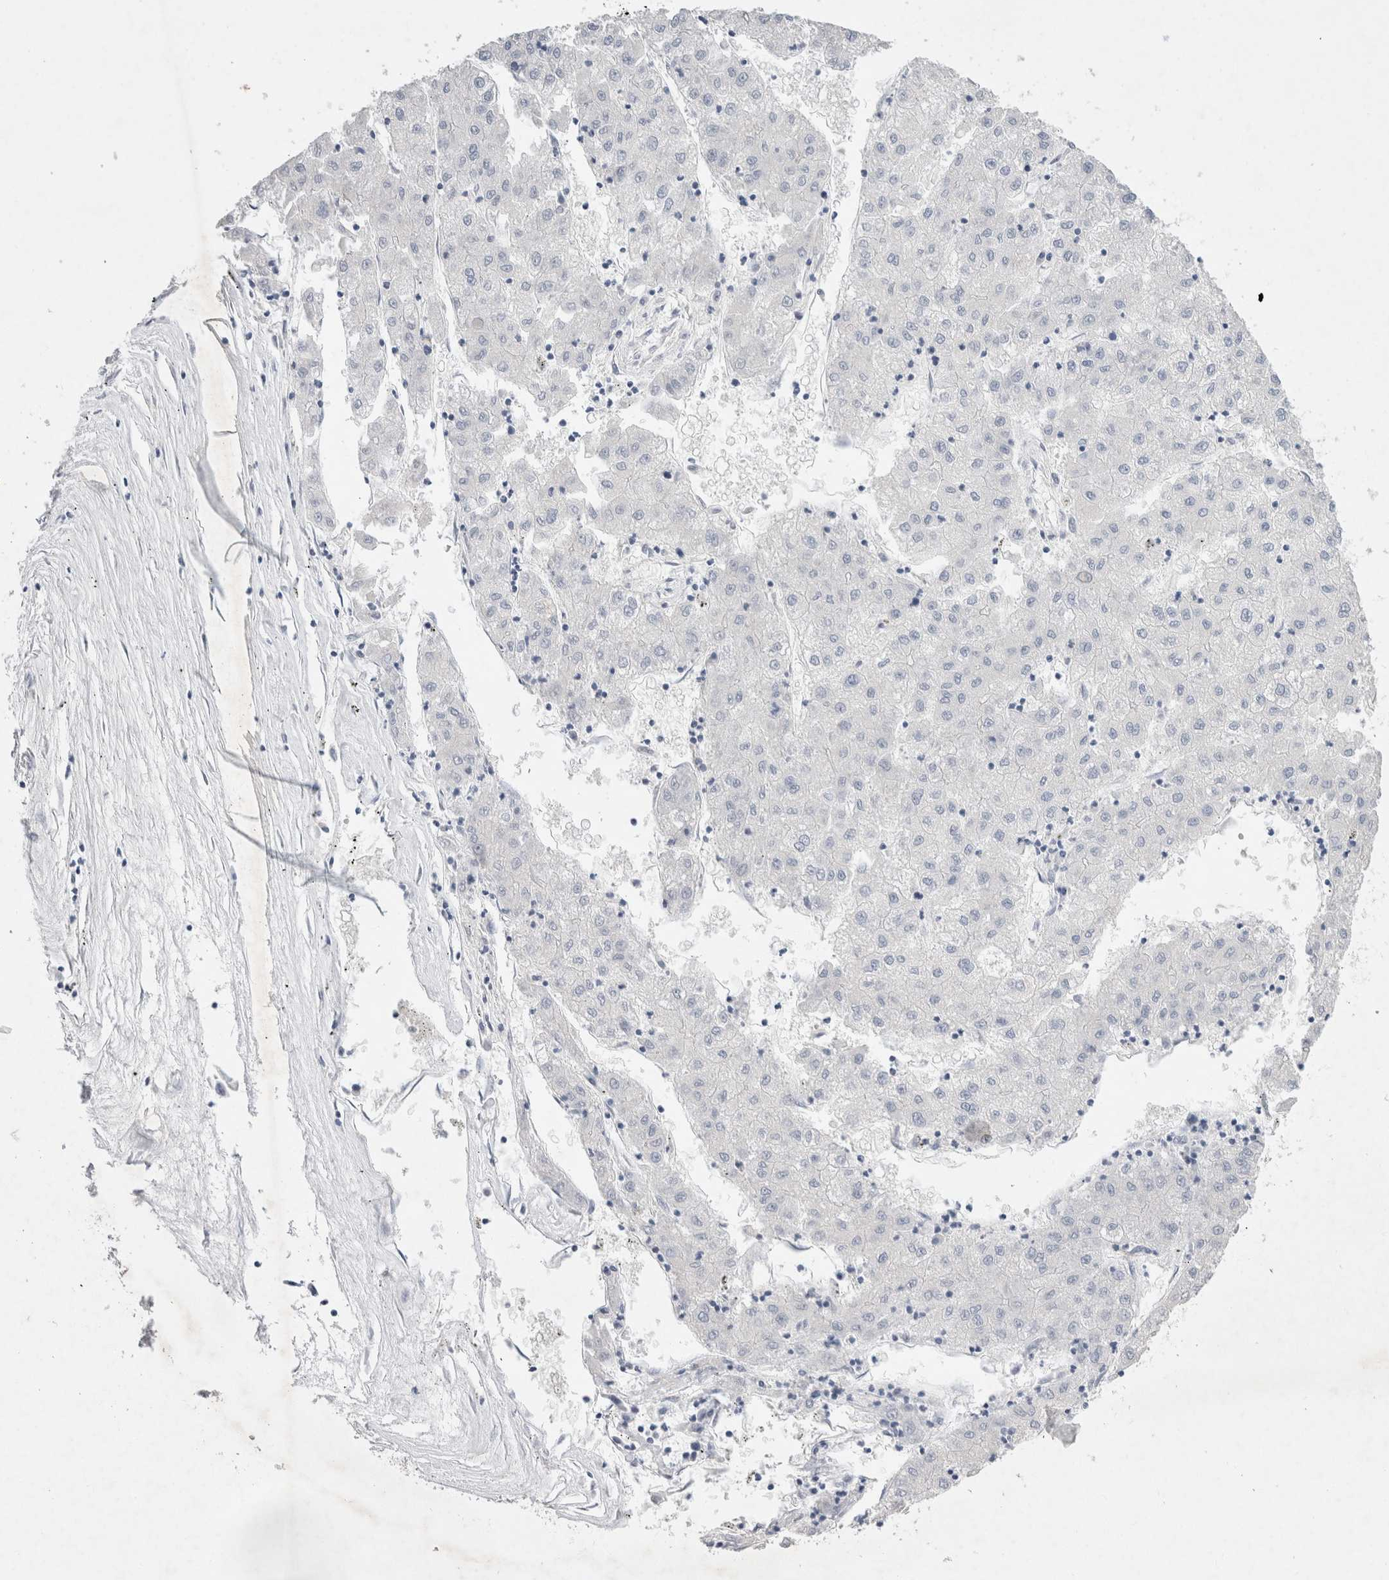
{"staining": {"intensity": "negative", "quantity": "none", "location": "none"}, "tissue": "liver cancer", "cell_type": "Tumor cells", "image_type": "cancer", "snomed": [{"axis": "morphology", "description": "Carcinoma, Hepatocellular, NOS"}, {"axis": "topography", "description": "Liver"}], "caption": "IHC photomicrograph of neoplastic tissue: hepatocellular carcinoma (liver) stained with DAB (3,3'-diaminobenzidine) displays no significant protein expression in tumor cells. (Stains: DAB immunohistochemistry (IHC) with hematoxylin counter stain, Microscopy: brightfield microscopy at high magnification).", "gene": "BICD2", "patient": {"sex": "male", "age": 72}}